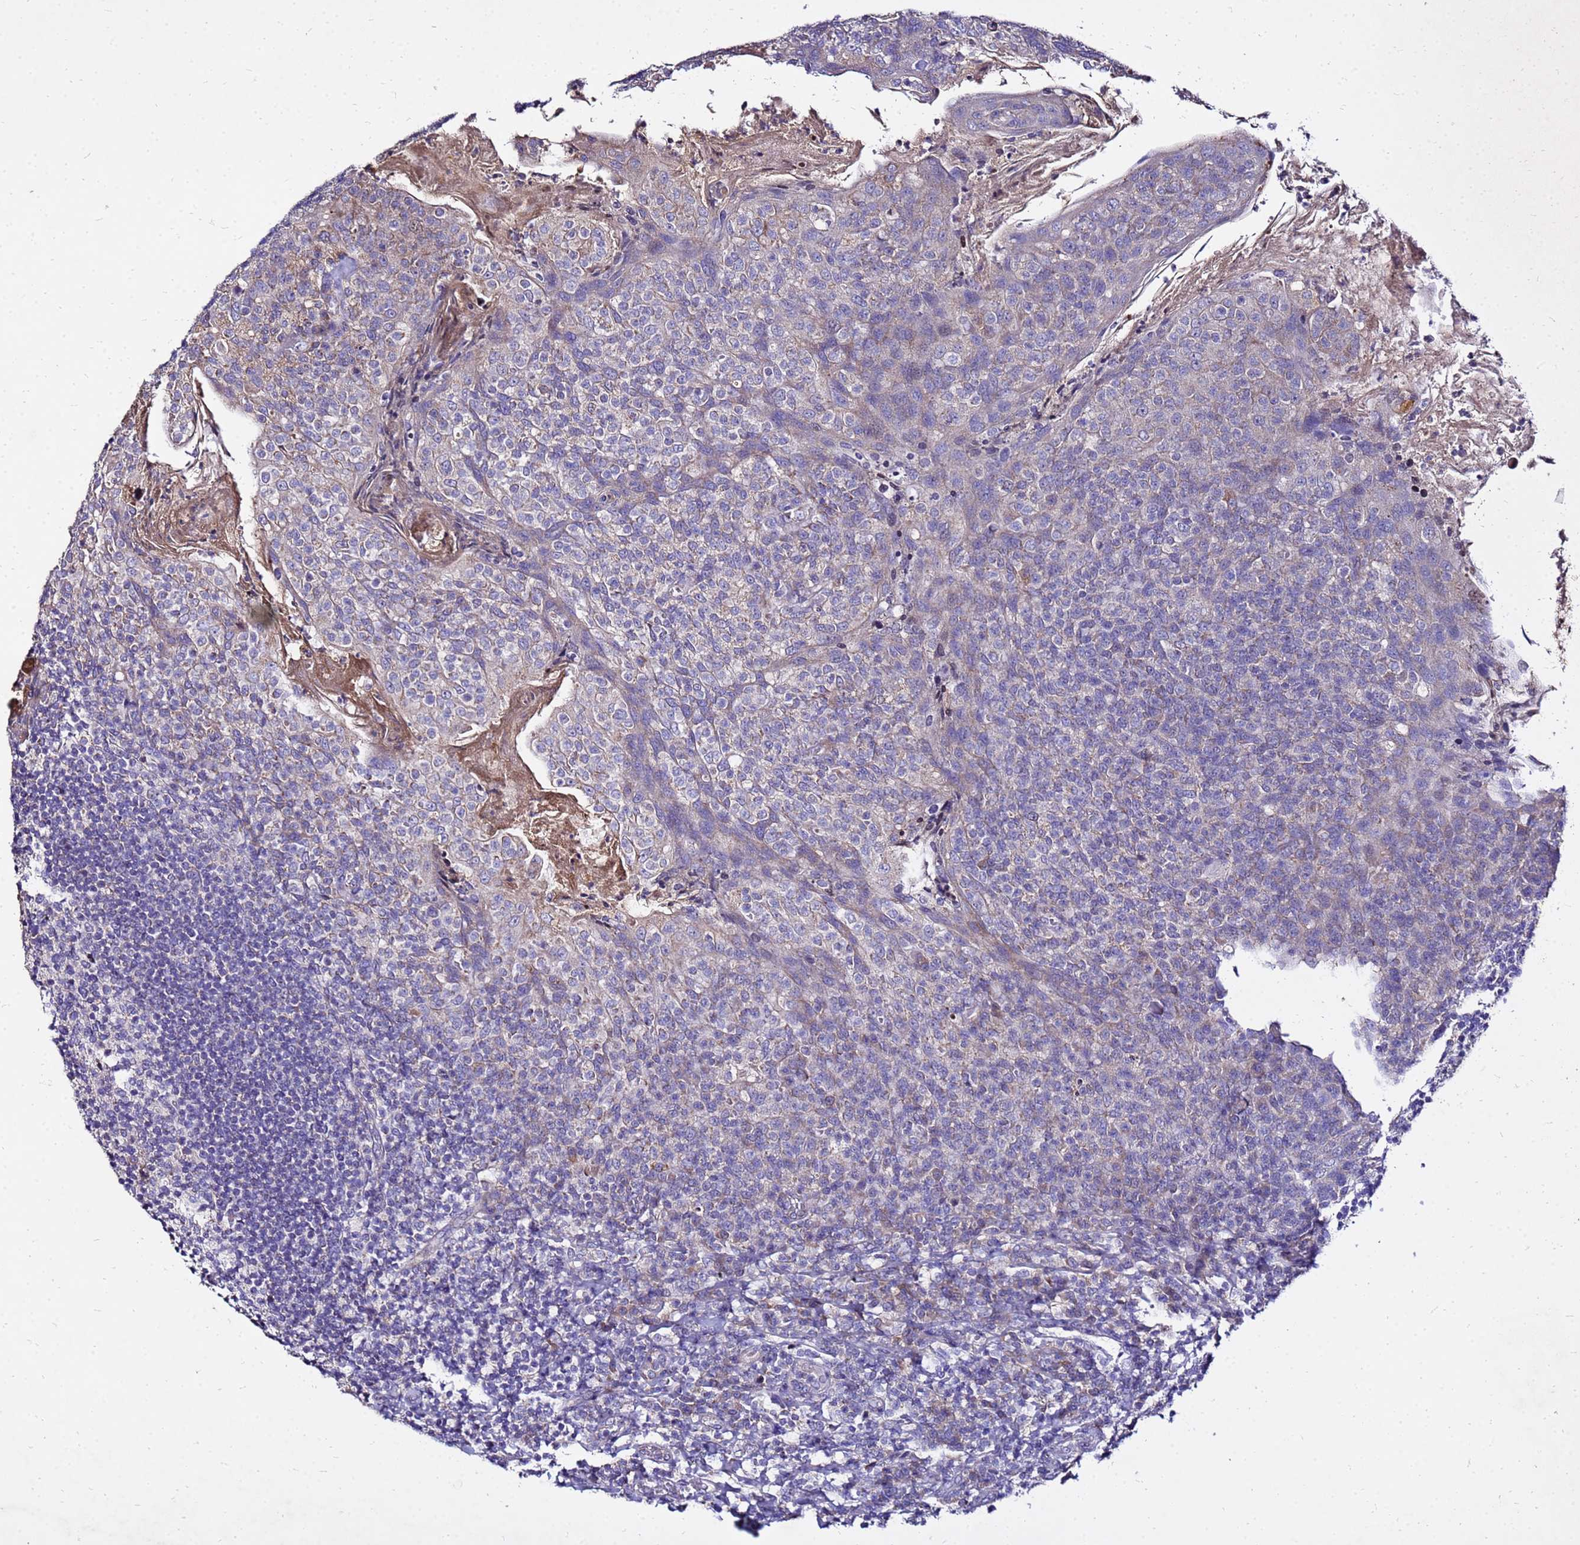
{"staining": {"intensity": "negative", "quantity": "none", "location": "none"}, "tissue": "tonsil", "cell_type": "Germinal center cells", "image_type": "normal", "snomed": [{"axis": "morphology", "description": "Normal tissue, NOS"}, {"axis": "topography", "description": "Tonsil"}], "caption": "A high-resolution micrograph shows IHC staining of normal tonsil, which demonstrates no significant positivity in germinal center cells. (Stains: DAB (3,3'-diaminobenzidine) immunohistochemistry (IHC) with hematoxylin counter stain, Microscopy: brightfield microscopy at high magnification).", "gene": "COX14", "patient": {"sex": "female", "age": 10}}